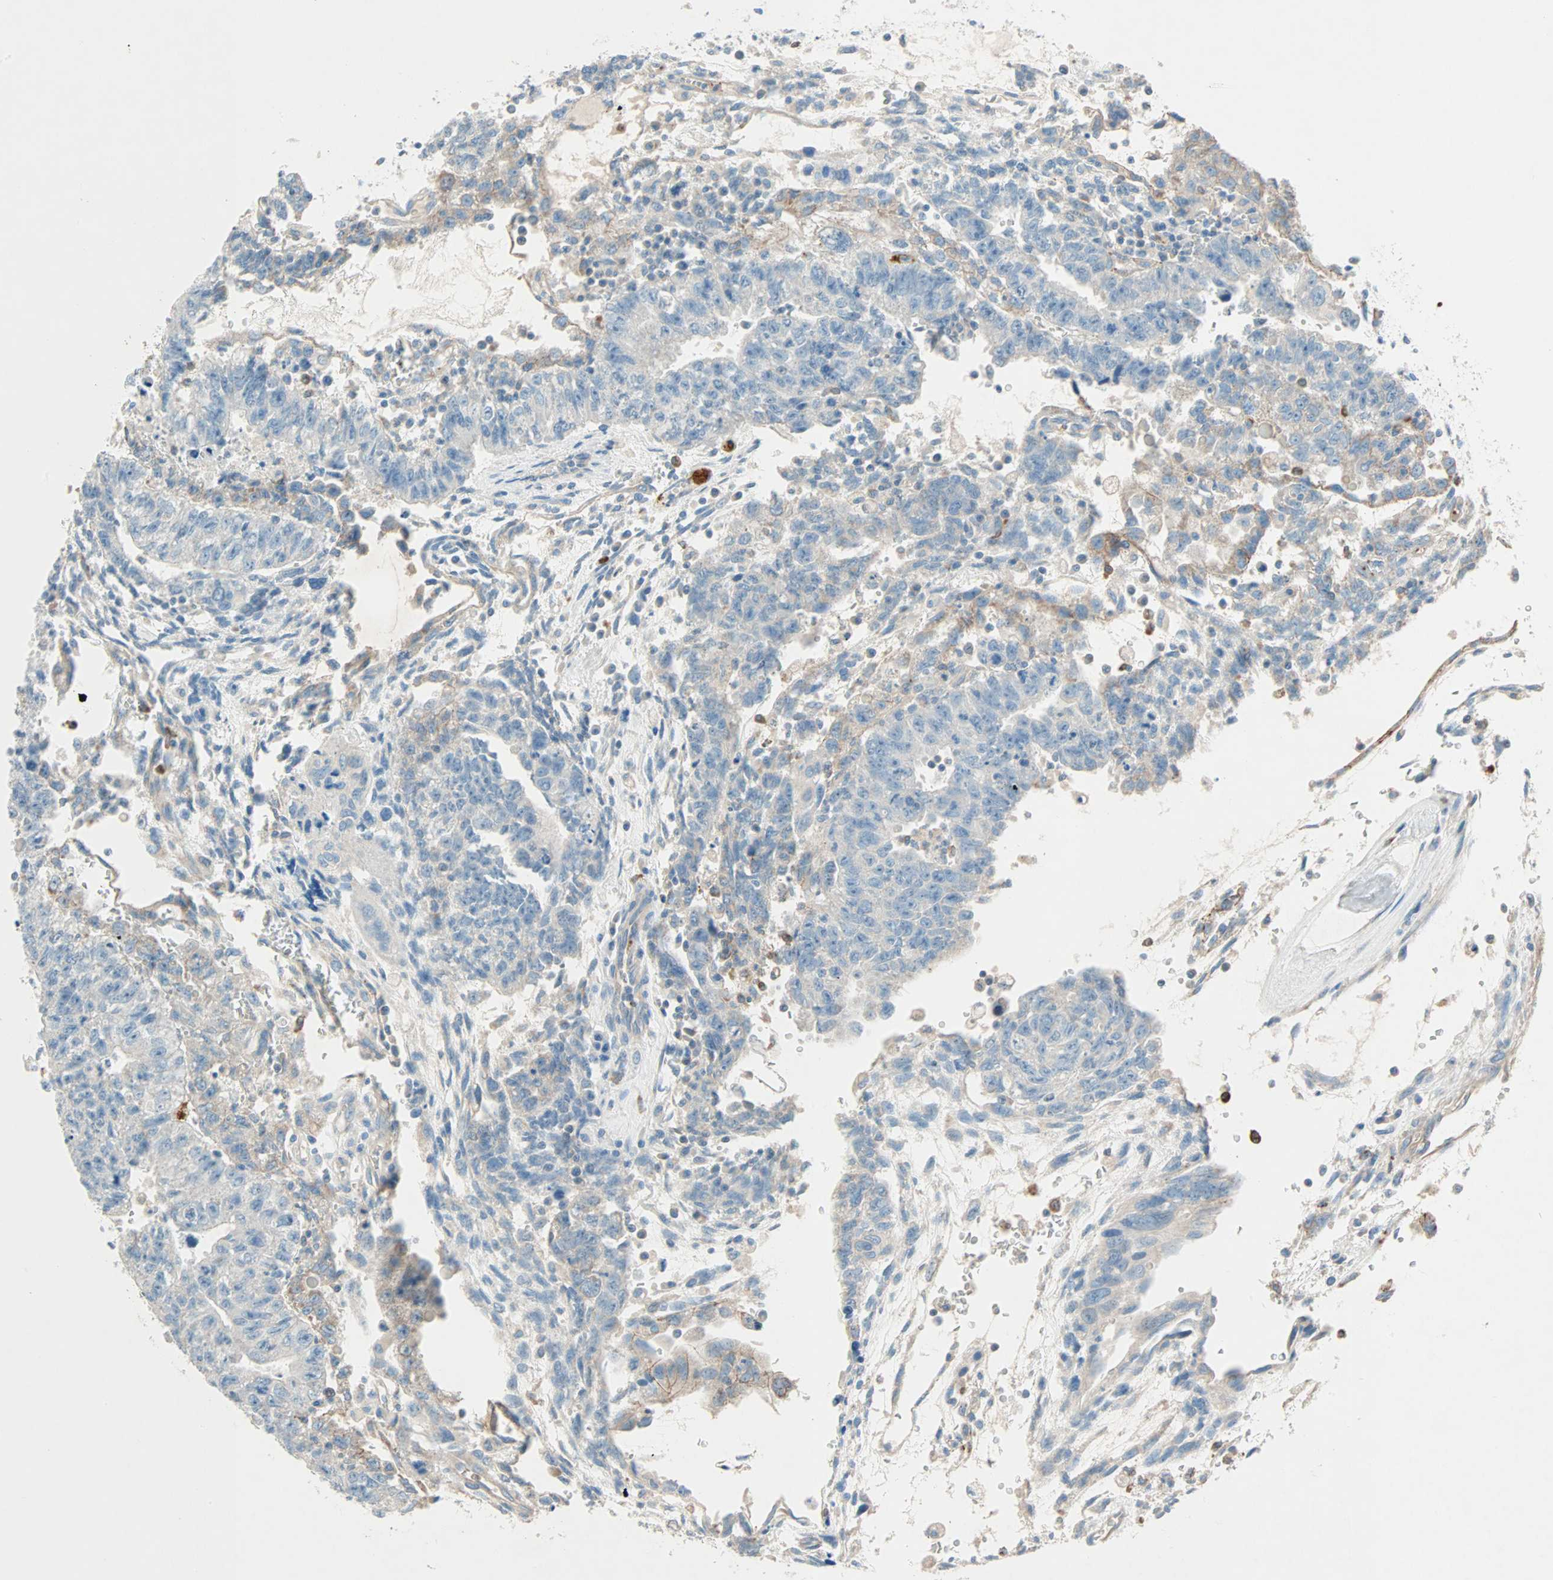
{"staining": {"intensity": "moderate", "quantity": ">75%", "location": "cytoplasmic/membranous"}, "tissue": "testis cancer", "cell_type": "Tumor cells", "image_type": "cancer", "snomed": [{"axis": "morphology", "description": "Seminoma, NOS"}, {"axis": "morphology", "description": "Carcinoma, Embryonal, NOS"}, {"axis": "topography", "description": "Testis"}], "caption": "This histopathology image displays IHC staining of human testis cancer, with medium moderate cytoplasmic/membranous expression in about >75% of tumor cells.", "gene": "LY6G6F", "patient": {"sex": "male", "age": 52}}